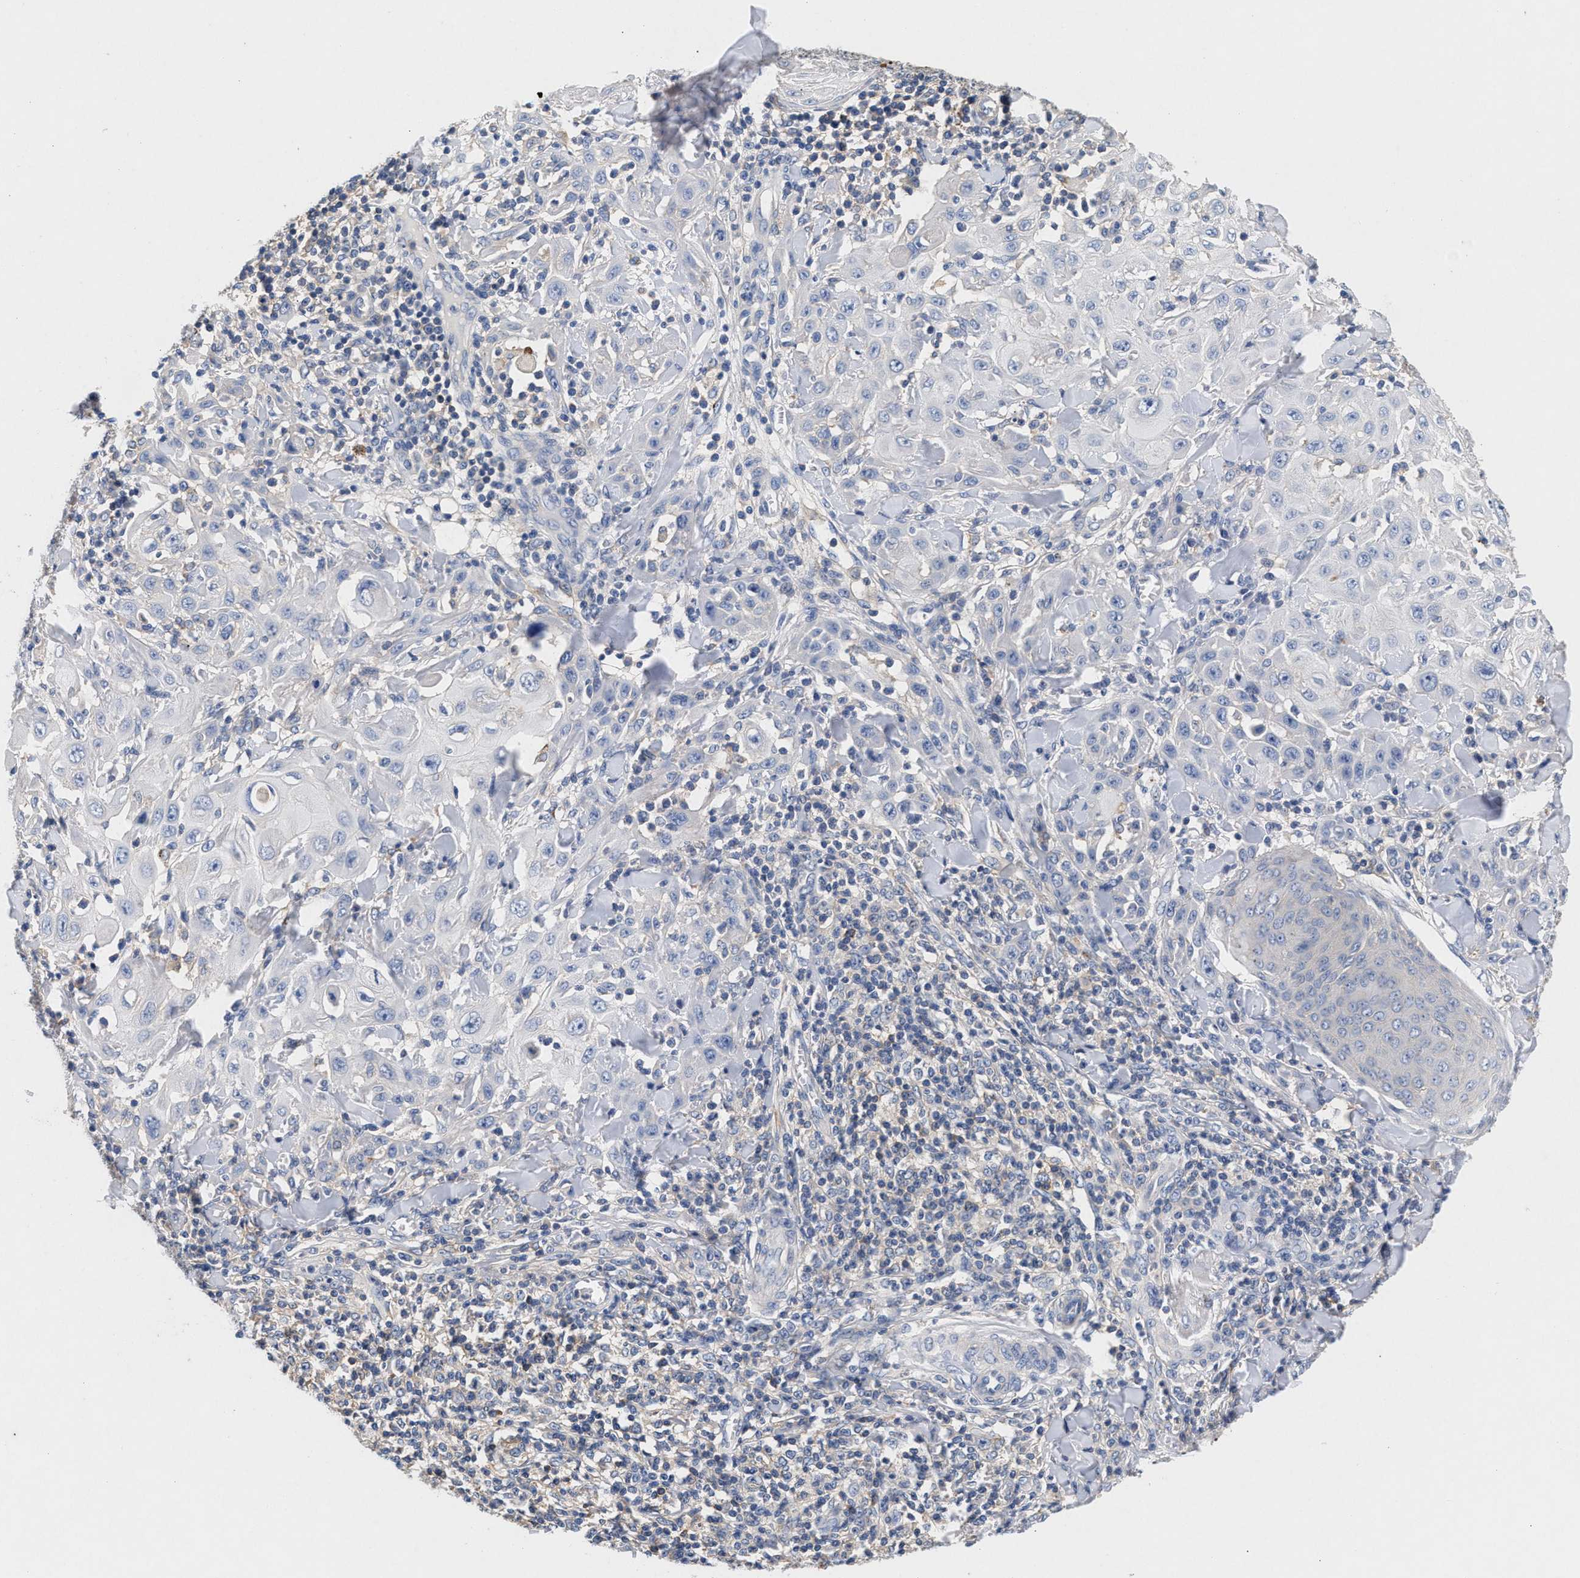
{"staining": {"intensity": "negative", "quantity": "none", "location": "none"}, "tissue": "skin cancer", "cell_type": "Tumor cells", "image_type": "cancer", "snomed": [{"axis": "morphology", "description": "Squamous cell carcinoma, NOS"}, {"axis": "topography", "description": "Skin"}], "caption": "Human skin squamous cell carcinoma stained for a protein using immunohistochemistry shows no expression in tumor cells.", "gene": "GNAI3", "patient": {"sex": "male", "age": 24}}